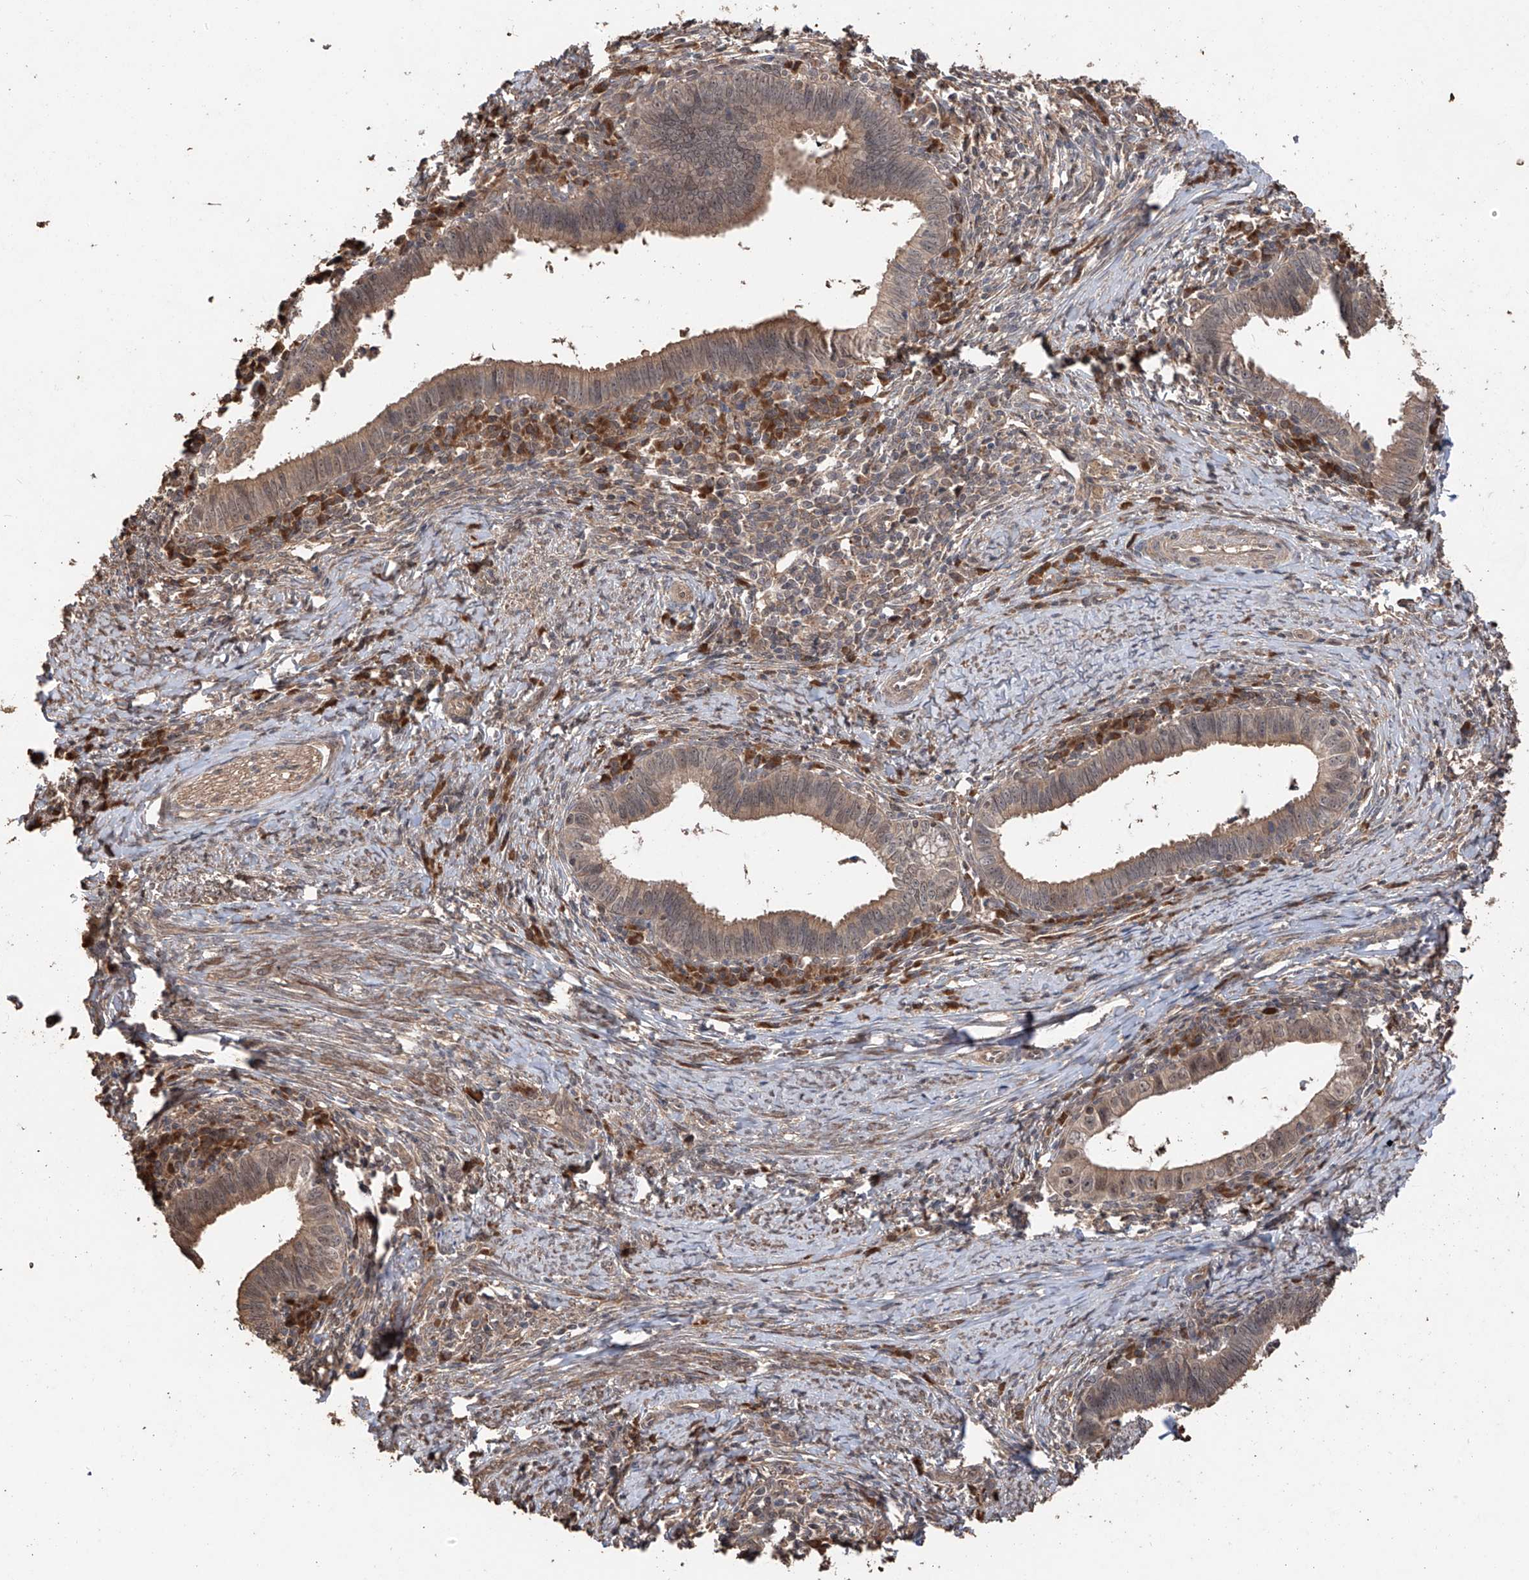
{"staining": {"intensity": "moderate", "quantity": ">75%", "location": "cytoplasmic/membranous"}, "tissue": "cervical cancer", "cell_type": "Tumor cells", "image_type": "cancer", "snomed": [{"axis": "morphology", "description": "Adenocarcinoma, NOS"}, {"axis": "topography", "description": "Cervix"}], "caption": "Tumor cells display medium levels of moderate cytoplasmic/membranous positivity in about >75% of cells in human adenocarcinoma (cervical). (IHC, brightfield microscopy, high magnification).", "gene": "FAM135A", "patient": {"sex": "female", "age": 36}}